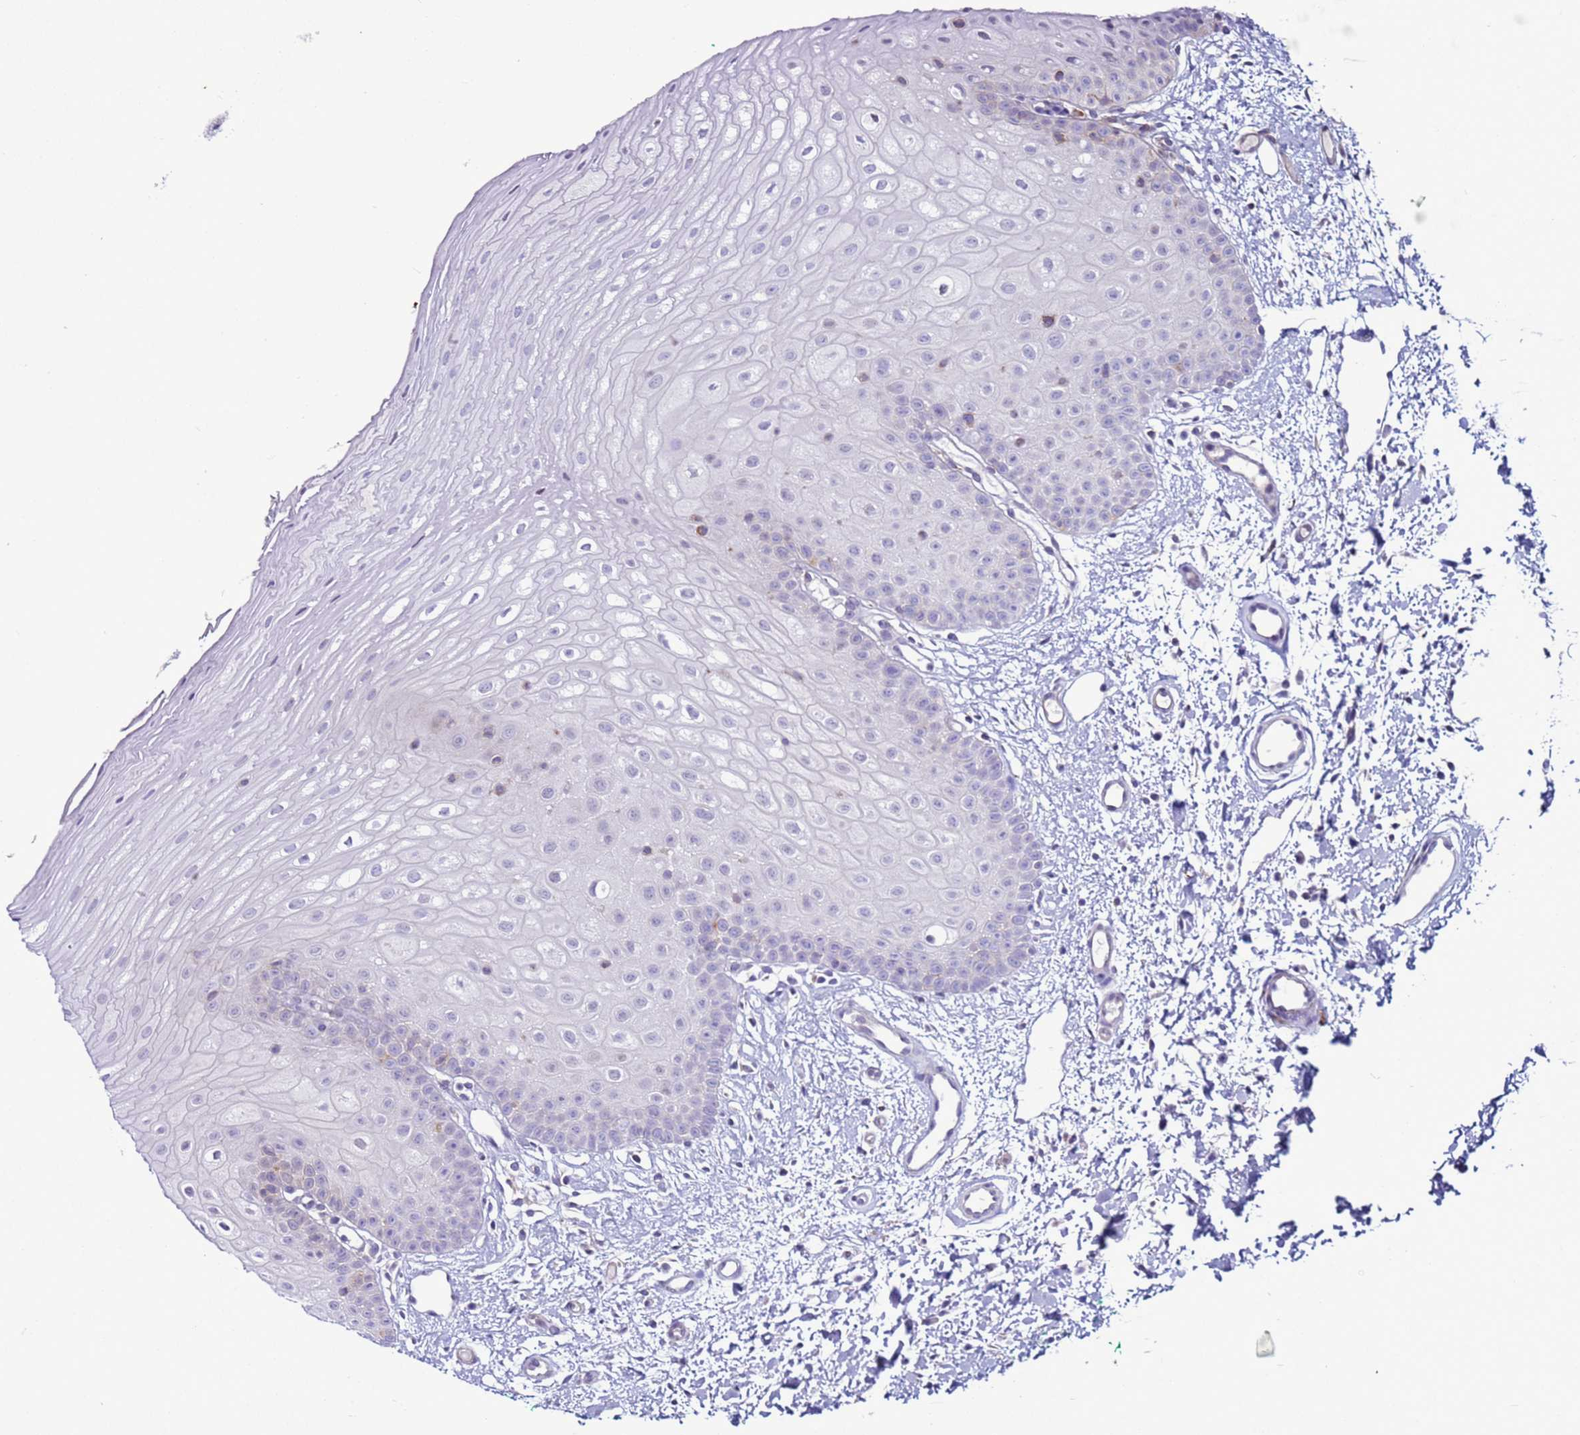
{"staining": {"intensity": "negative", "quantity": "none", "location": "none"}, "tissue": "oral mucosa", "cell_type": "Squamous epithelial cells", "image_type": "normal", "snomed": [{"axis": "morphology", "description": "Normal tissue, NOS"}, {"axis": "topography", "description": "Oral tissue"}], "caption": "The photomicrograph shows no staining of squamous epithelial cells in unremarkable oral mucosa.", "gene": "LRRC10B", "patient": {"sex": "female", "age": 67}}